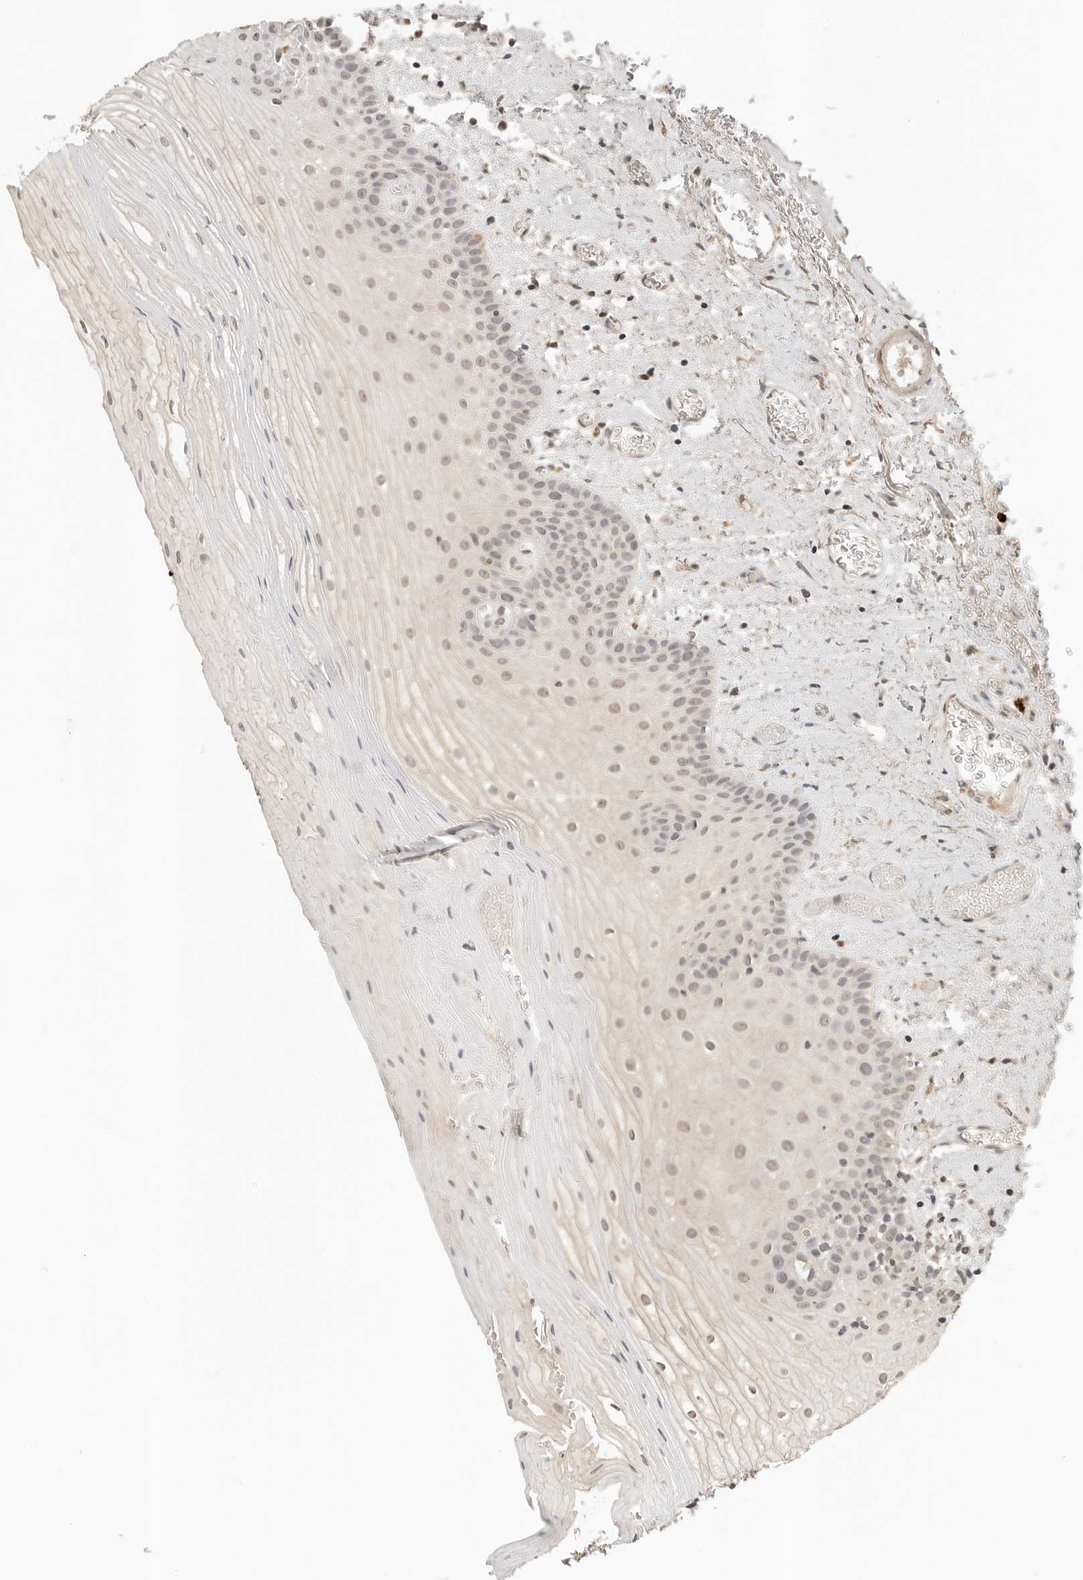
{"staining": {"intensity": "weak", "quantity": "<25%", "location": "nuclear"}, "tissue": "oral mucosa", "cell_type": "Squamous epithelial cells", "image_type": "normal", "snomed": [{"axis": "morphology", "description": "Normal tissue, NOS"}, {"axis": "topography", "description": "Oral tissue"}], "caption": "Squamous epithelial cells show no significant staining in normal oral mucosa.", "gene": "IL24", "patient": {"sex": "male", "age": 52}}